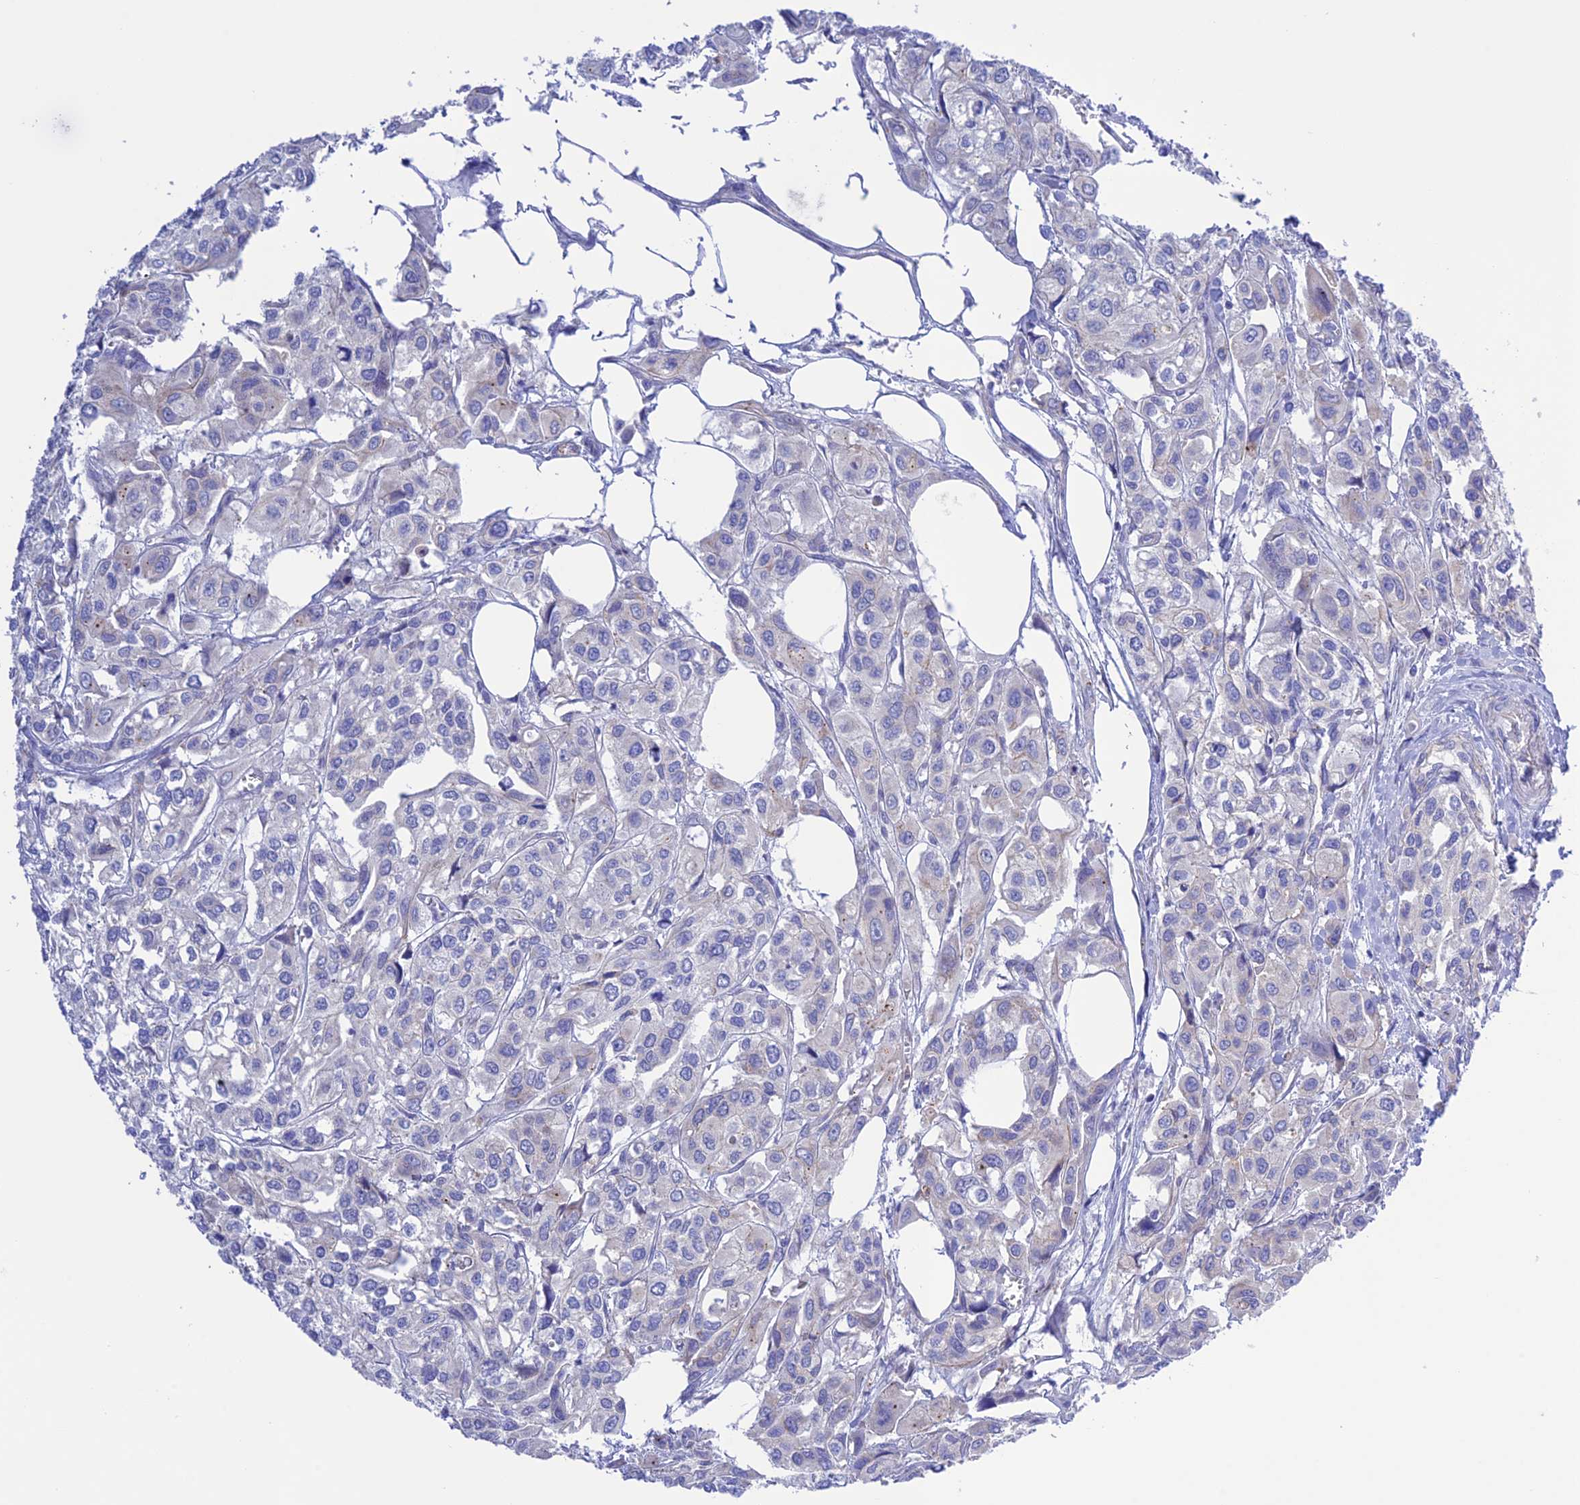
{"staining": {"intensity": "negative", "quantity": "none", "location": "none"}, "tissue": "urothelial cancer", "cell_type": "Tumor cells", "image_type": "cancer", "snomed": [{"axis": "morphology", "description": "Urothelial carcinoma, High grade"}, {"axis": "topography", "description": "Urinary bladder"}], "caption": "Photomicrograph shows no protein expression in tumor cells of urothelial carcinoma (high-grade) tissue.", "gene": "CHSY3", "patient": {"sex": "male", "age": 67}}